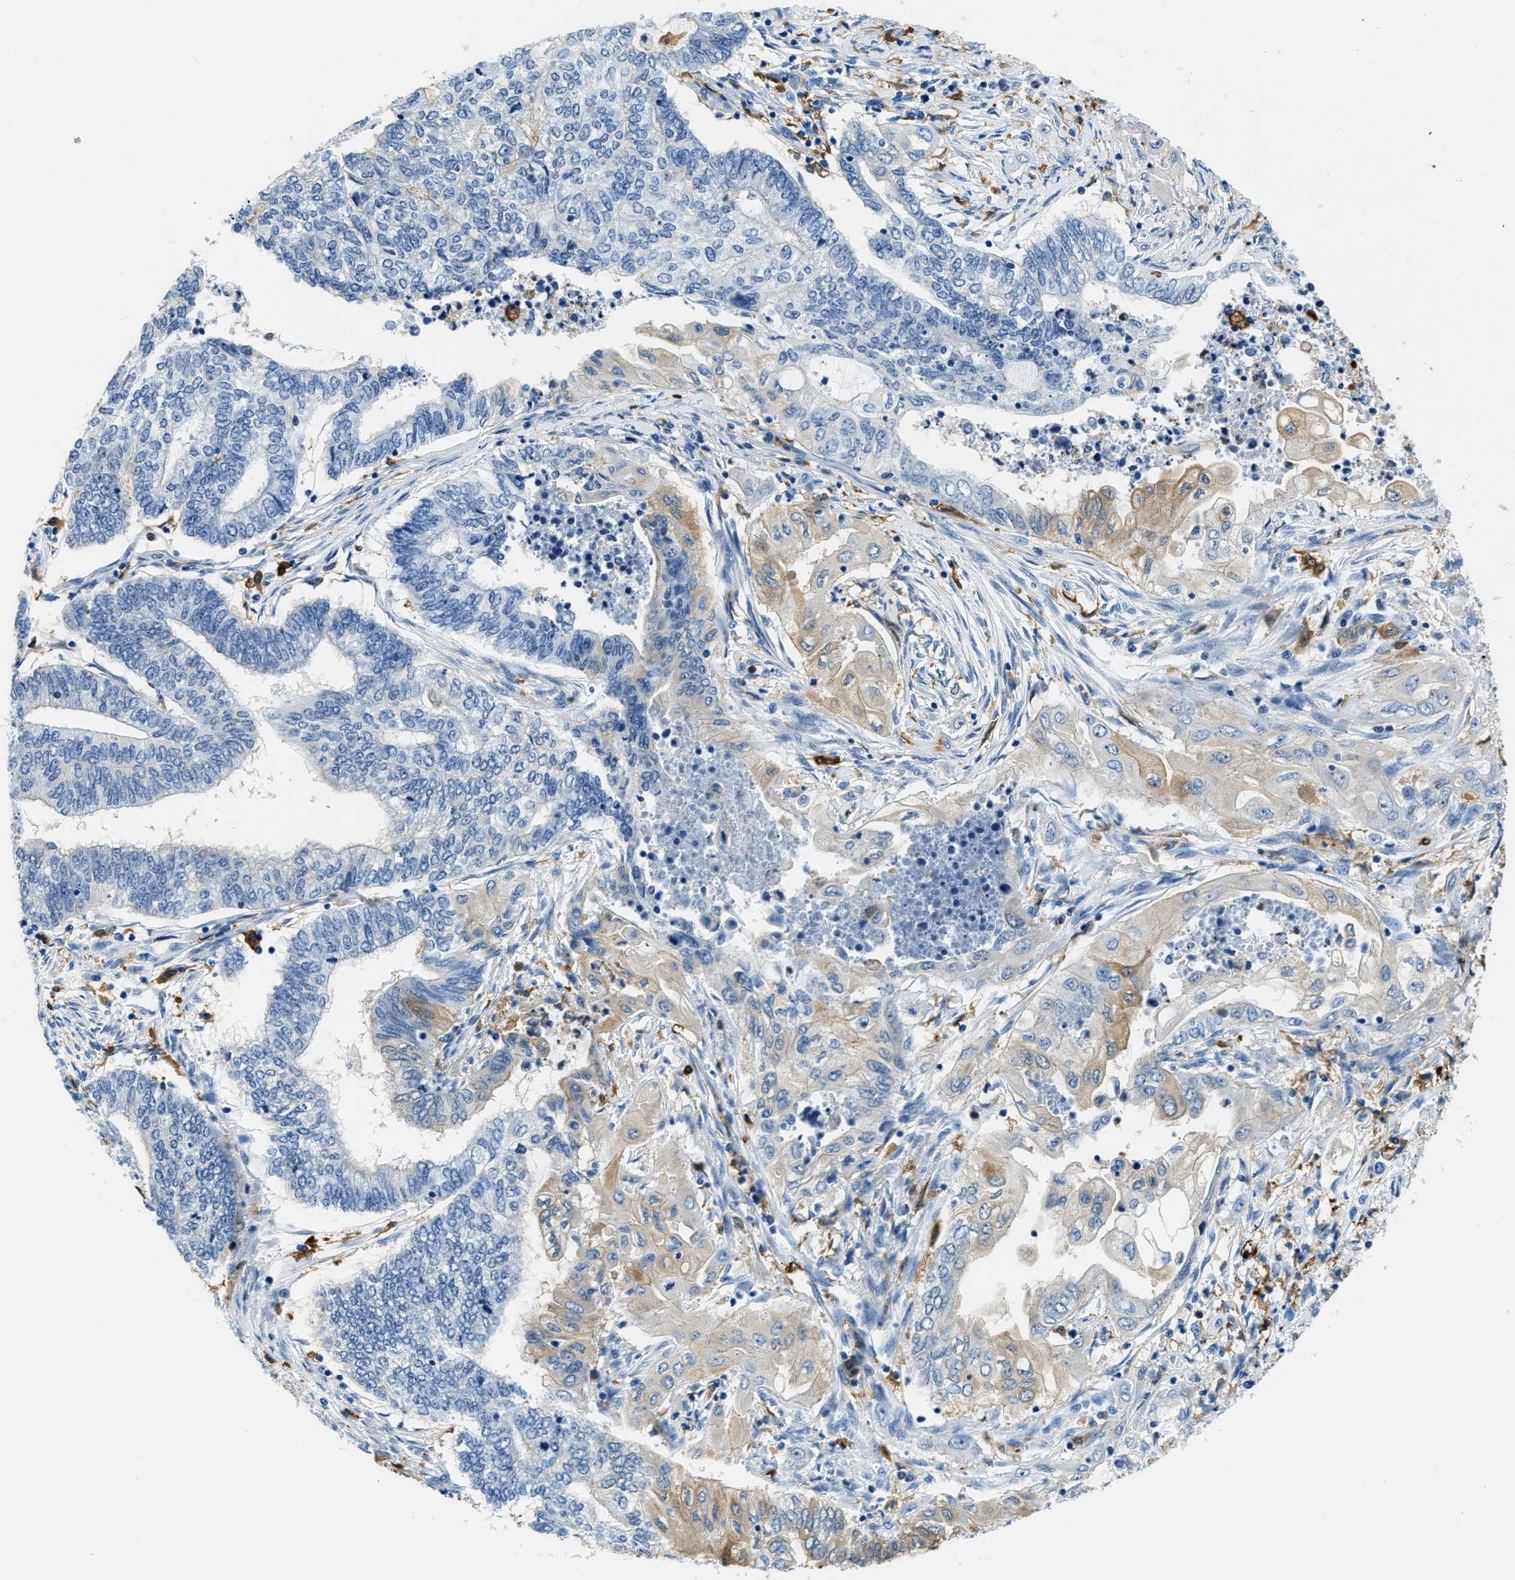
{"staining": {"intensity": "weak", "quantity": "<25%", "location": "cytoplasmic/membranous"}, "tissue": "endometrial cancer", "cell_type": "Tumor cells", "image_type": "cancer", "snomed": [{"axis": "morphology", "description": "Adenocarcinoma, NOS"}, {"axis": "topography", "description": "Uterus"}, {"axis": "topography", "description": "Endometrium"}], "caption": "A high-resolution histopathology image shows immunohistochemistry staining of endometrial cancer (adenocarcinoma), which shows no significant positivity in tumor cells.", "gene": "CAPG", "patient": {"sex": "female", "age": 70}}